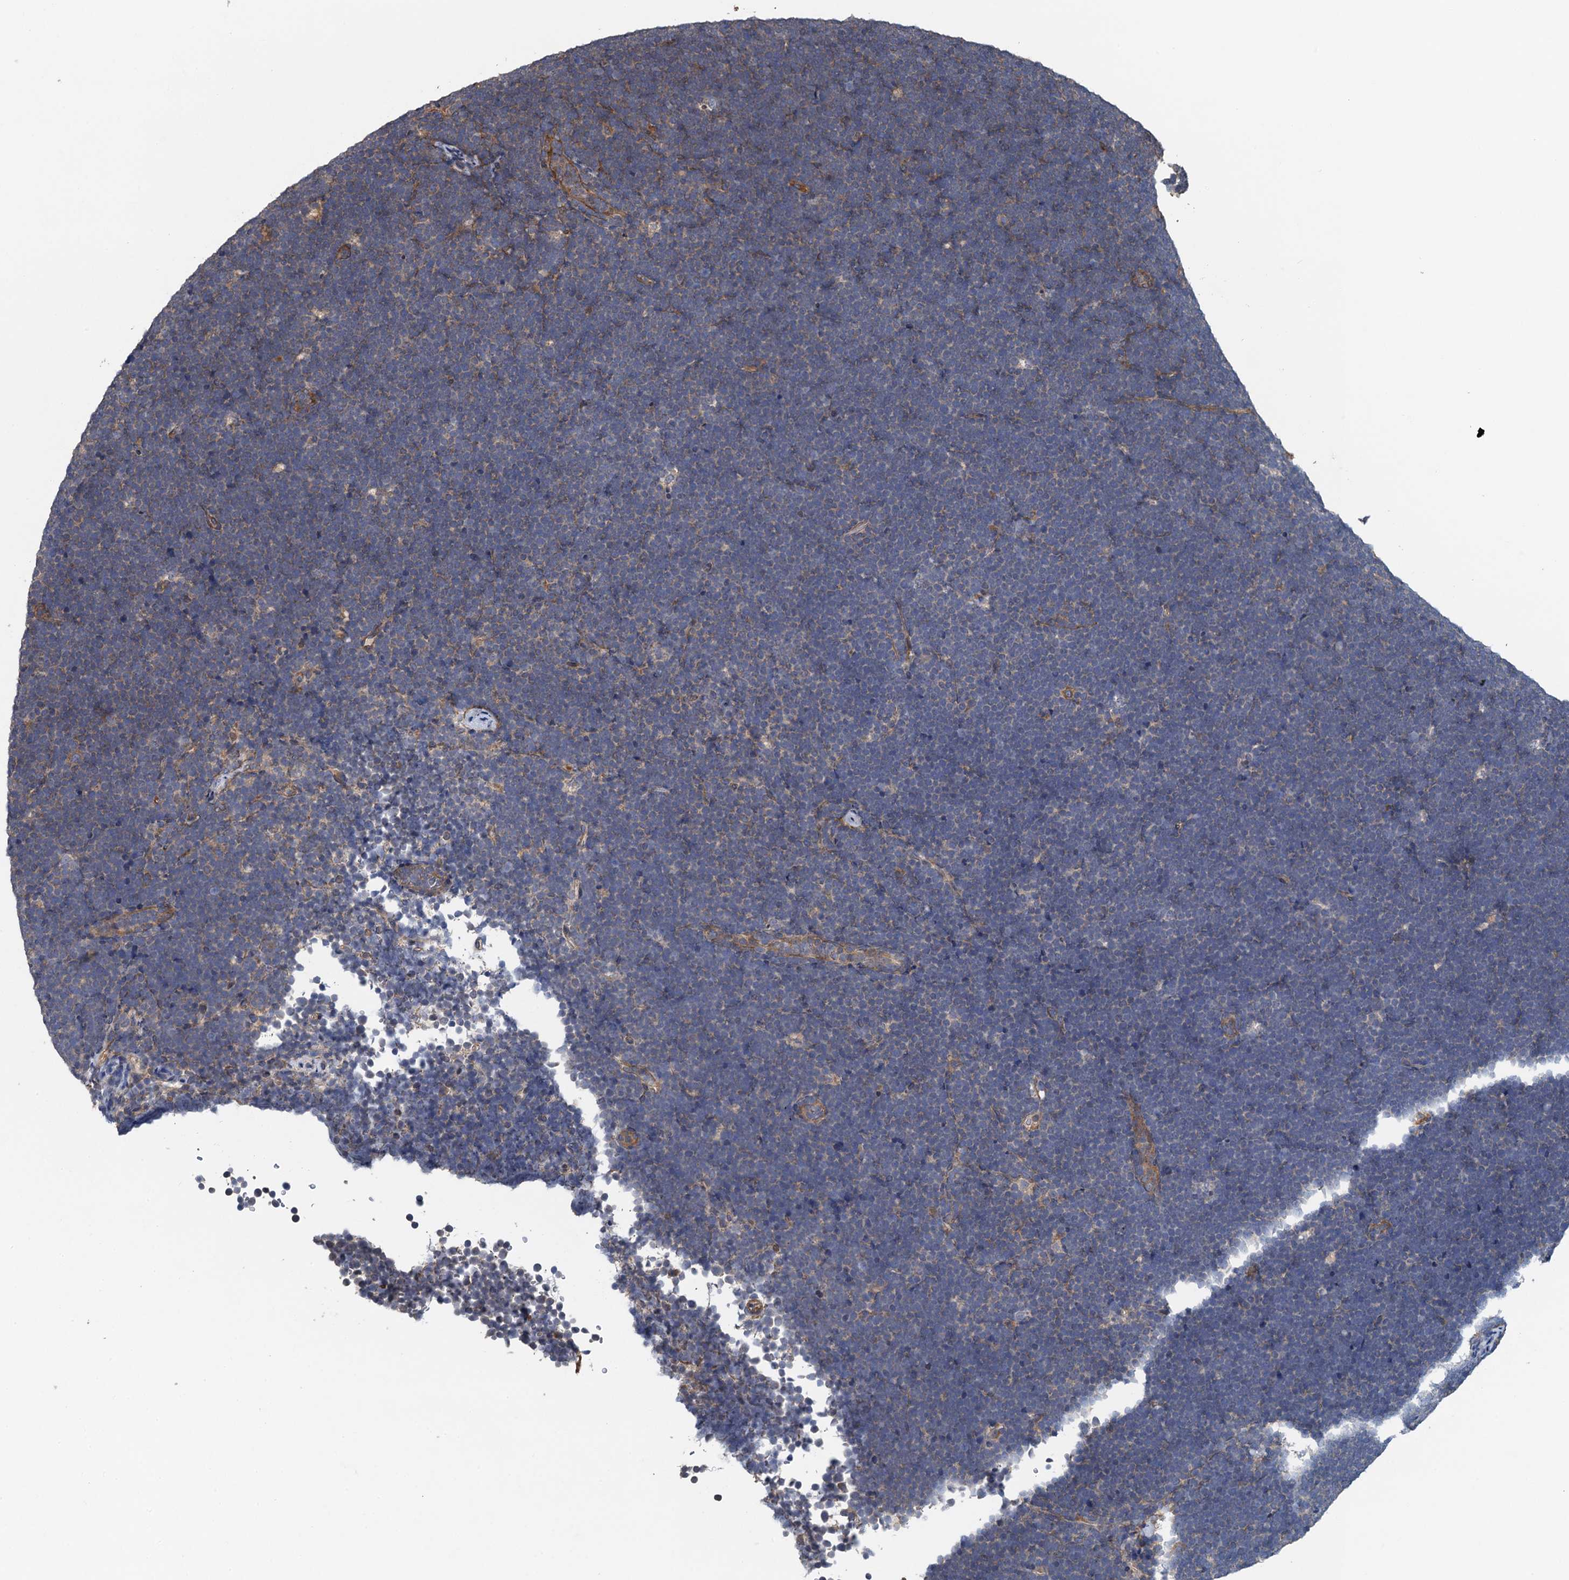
{"staining": {"intensity": "negative", "quantity": "none", "location": "none"}, "tissue": "lymphoma", "cell_type": "Tumor cells", "image_type": "cancer", "snomed": [{"axis": "morphology", "description": "Malignant lymphoma, non-Hodgkin's type, High grade"}, {"axis": "topography", "description": "Lymph node"}], "caption": "This is a photomicrograph of immunohistochemistry staining of lymphoma, which shows no staining in tumor cells.", "gene": "MEAK7", "patient": {"sex": "male", "age": 13}}